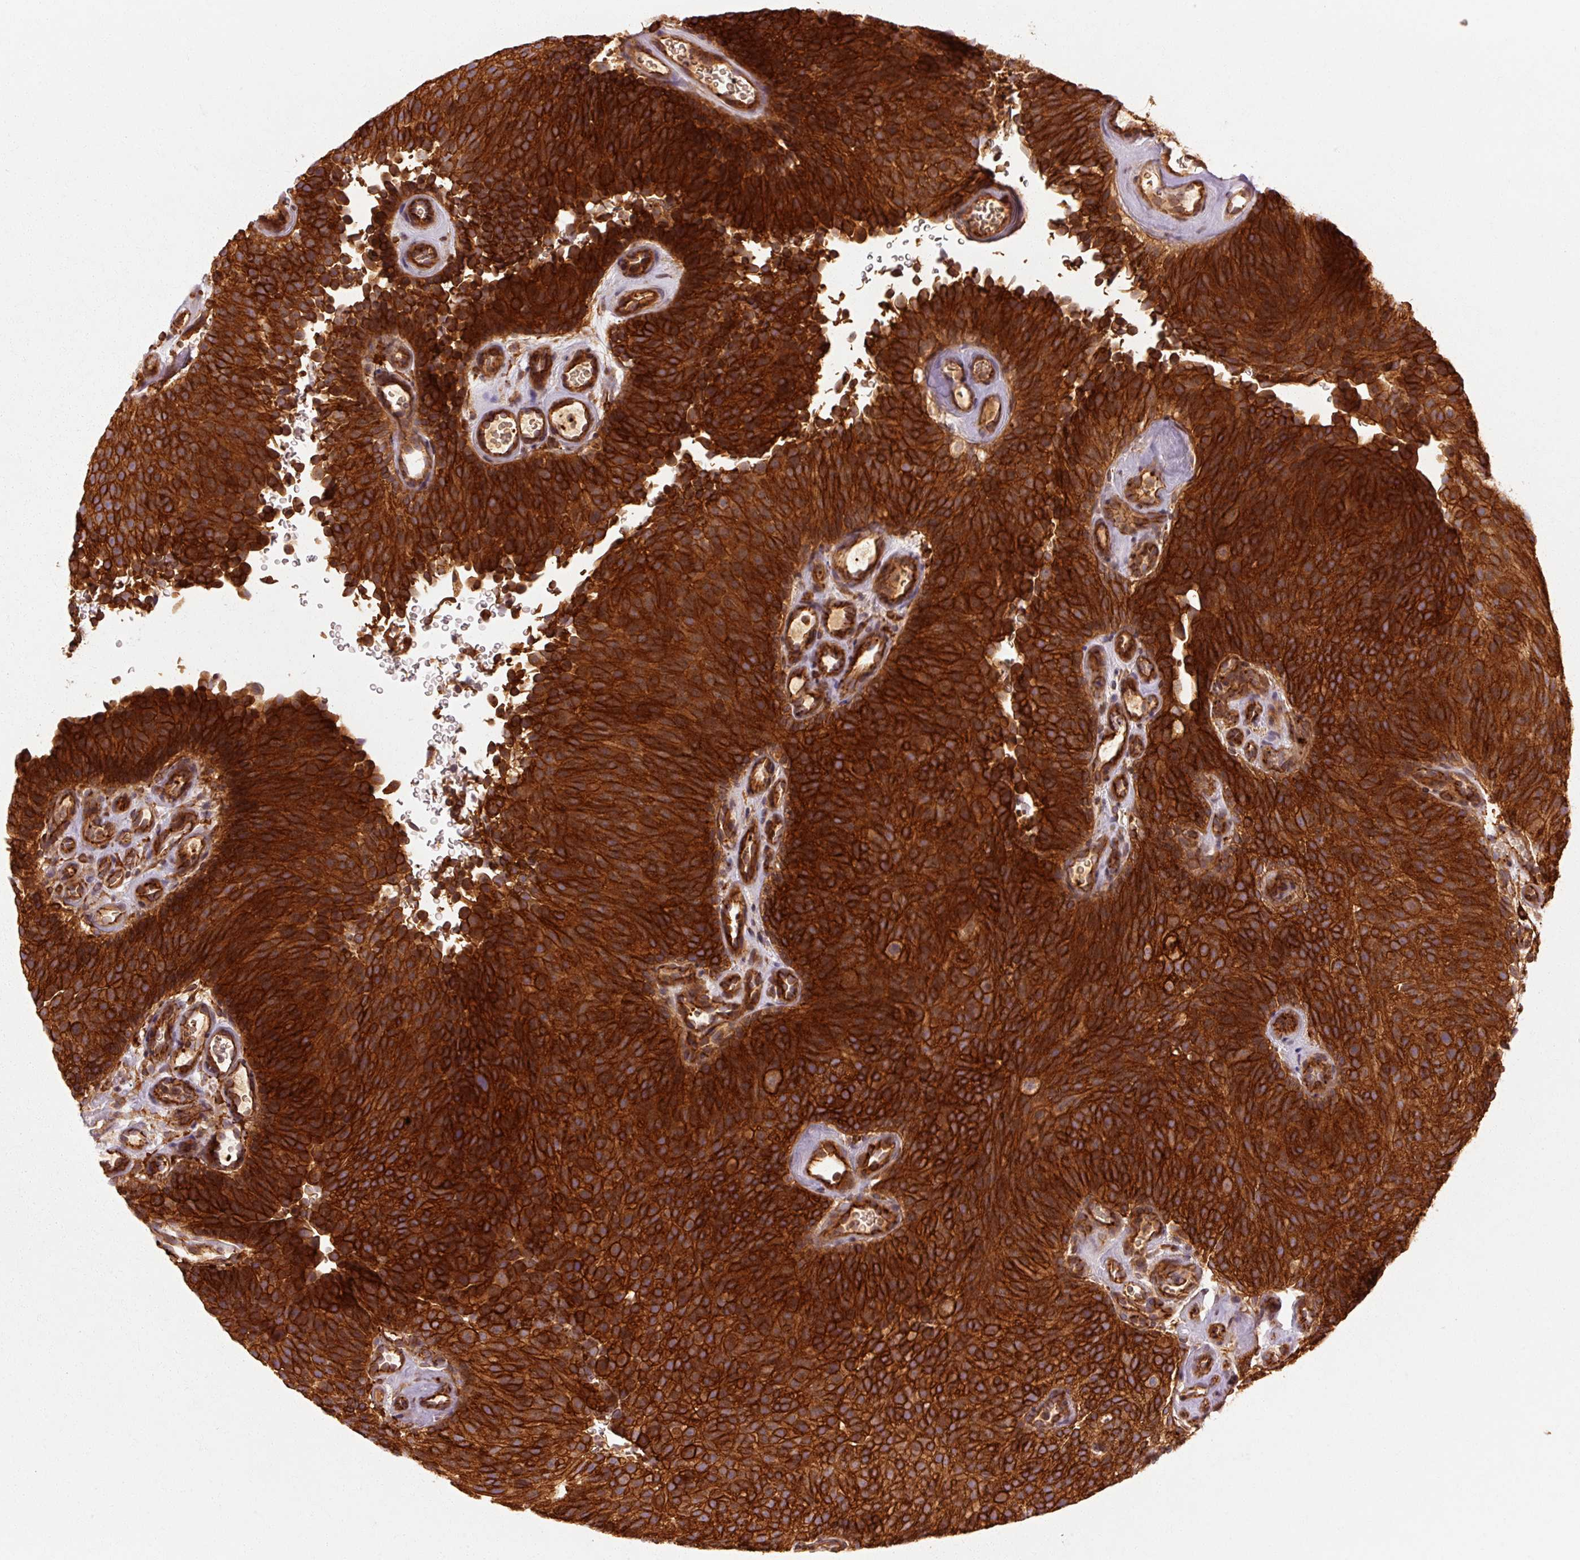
{"staining": {"intensity": "strong", "quantity": ">75%", "location": "cytoplasmic/membranous"}, "tissue": "urothelial cancer", "cell_type": "Tumor cells", "image_type": "cancer", "snomed": [{"axis": "morphology", "description": "Urothelial carcinoma, Low grade"}, {"axis": "topography", "description": "Urinary bladder"}], "caption": "Tumor cells reveal high levels of strong cytoplasmic/membranous expression in about >75% of cells in human urothelial carcinoma (low-grade).", "gene": "CTNNA1", "patient": {"sex": "male", "age": 78}}